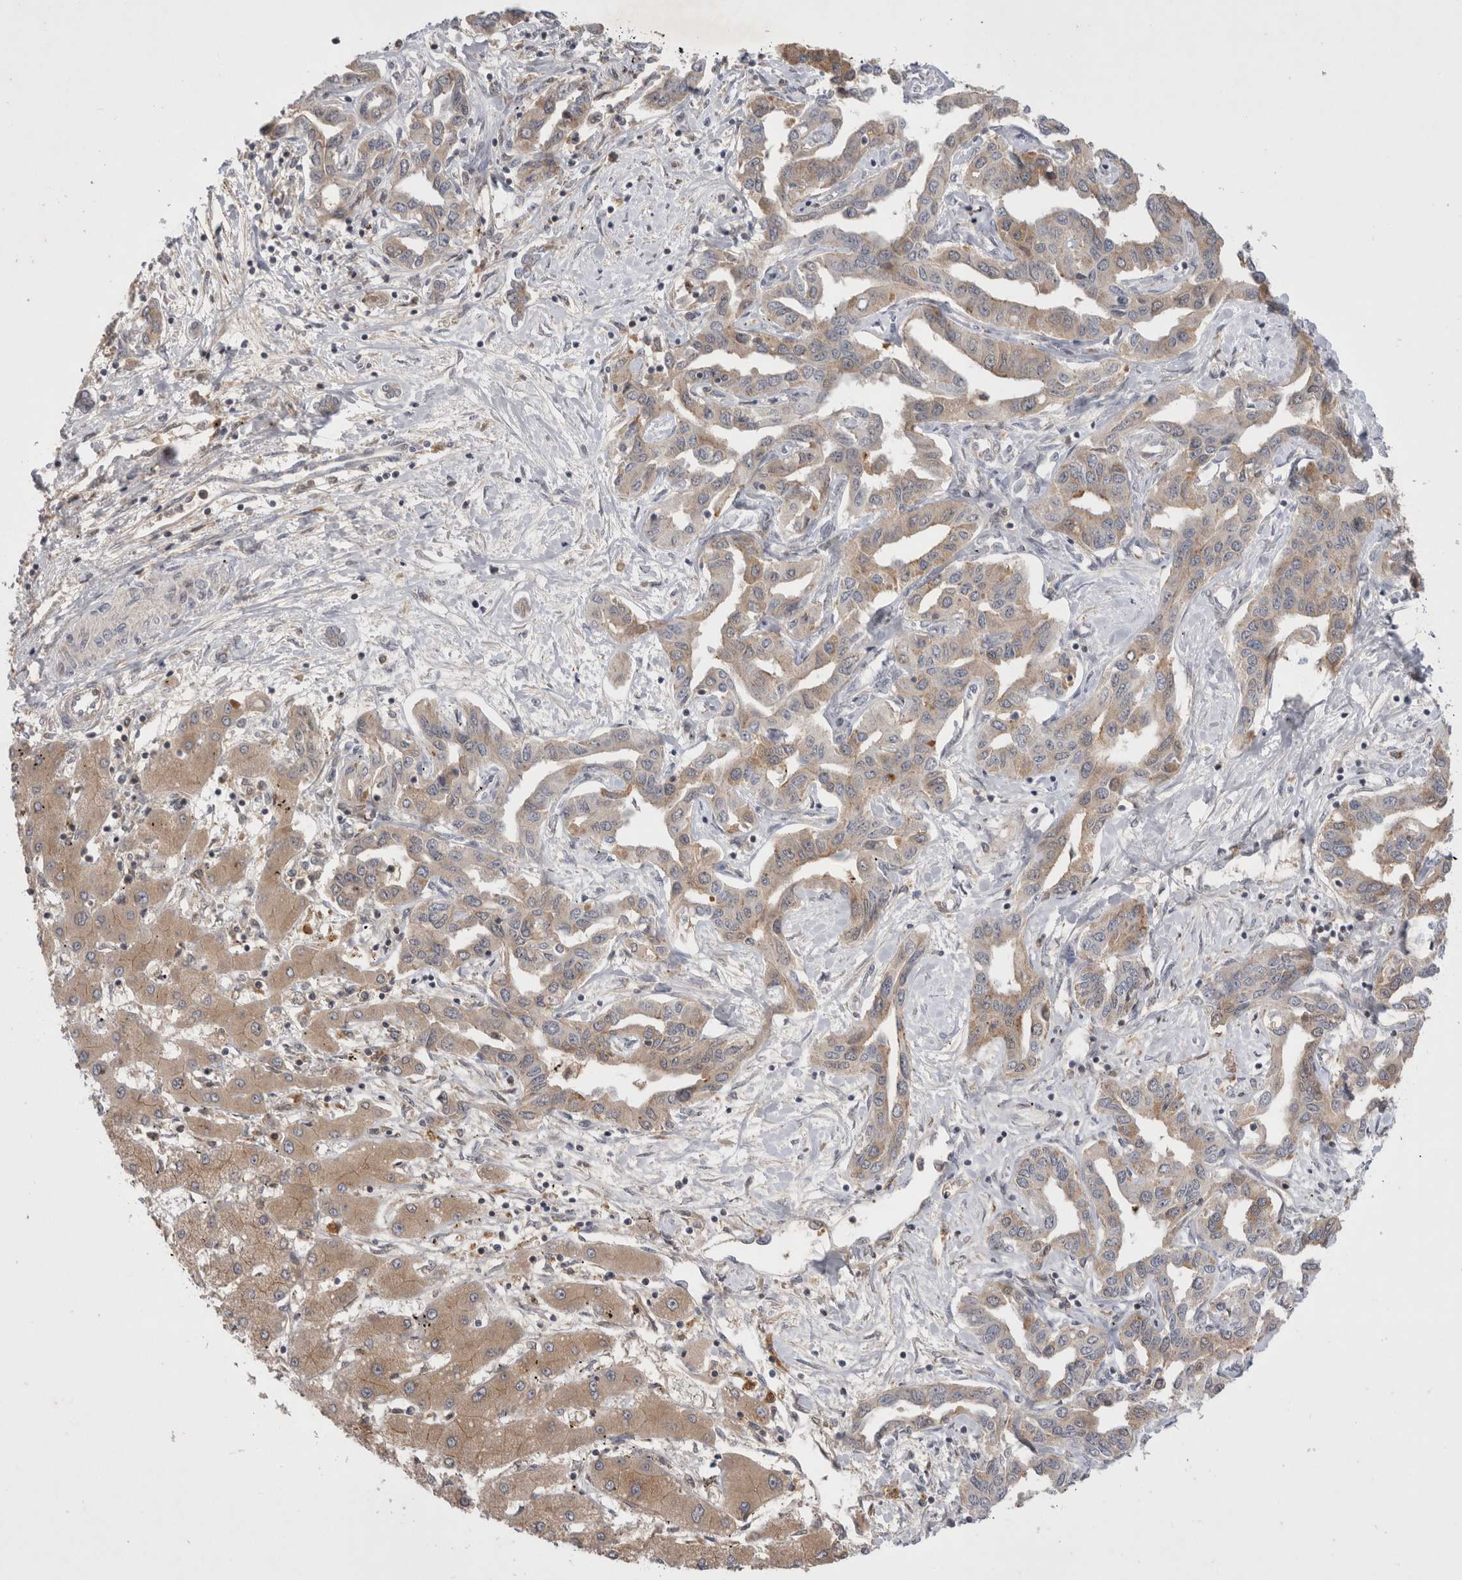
{"staining": {"intensity": "weak", "quantity": "25%-75%", "location": "cytoplasmic/membranous"}, "tissue": "liver cancer", "cell_type": "Tumor cells", "image_type": "cancer", "snomed": [{"axis": "morphology", "description": "Cholangiocarcinoma"}, {"axis": "topography", "description": "Liver"}], "caption": "Immunohistochemical staining of human liver cancer (cholangiocarcinoma) exhibits low levels of weak cytoplasmic/membranous protein staining in approximately 25%-75% of tumor cells.", "gene": "PLEKHM1", "patient": {"sex": "male", "age": 59}}